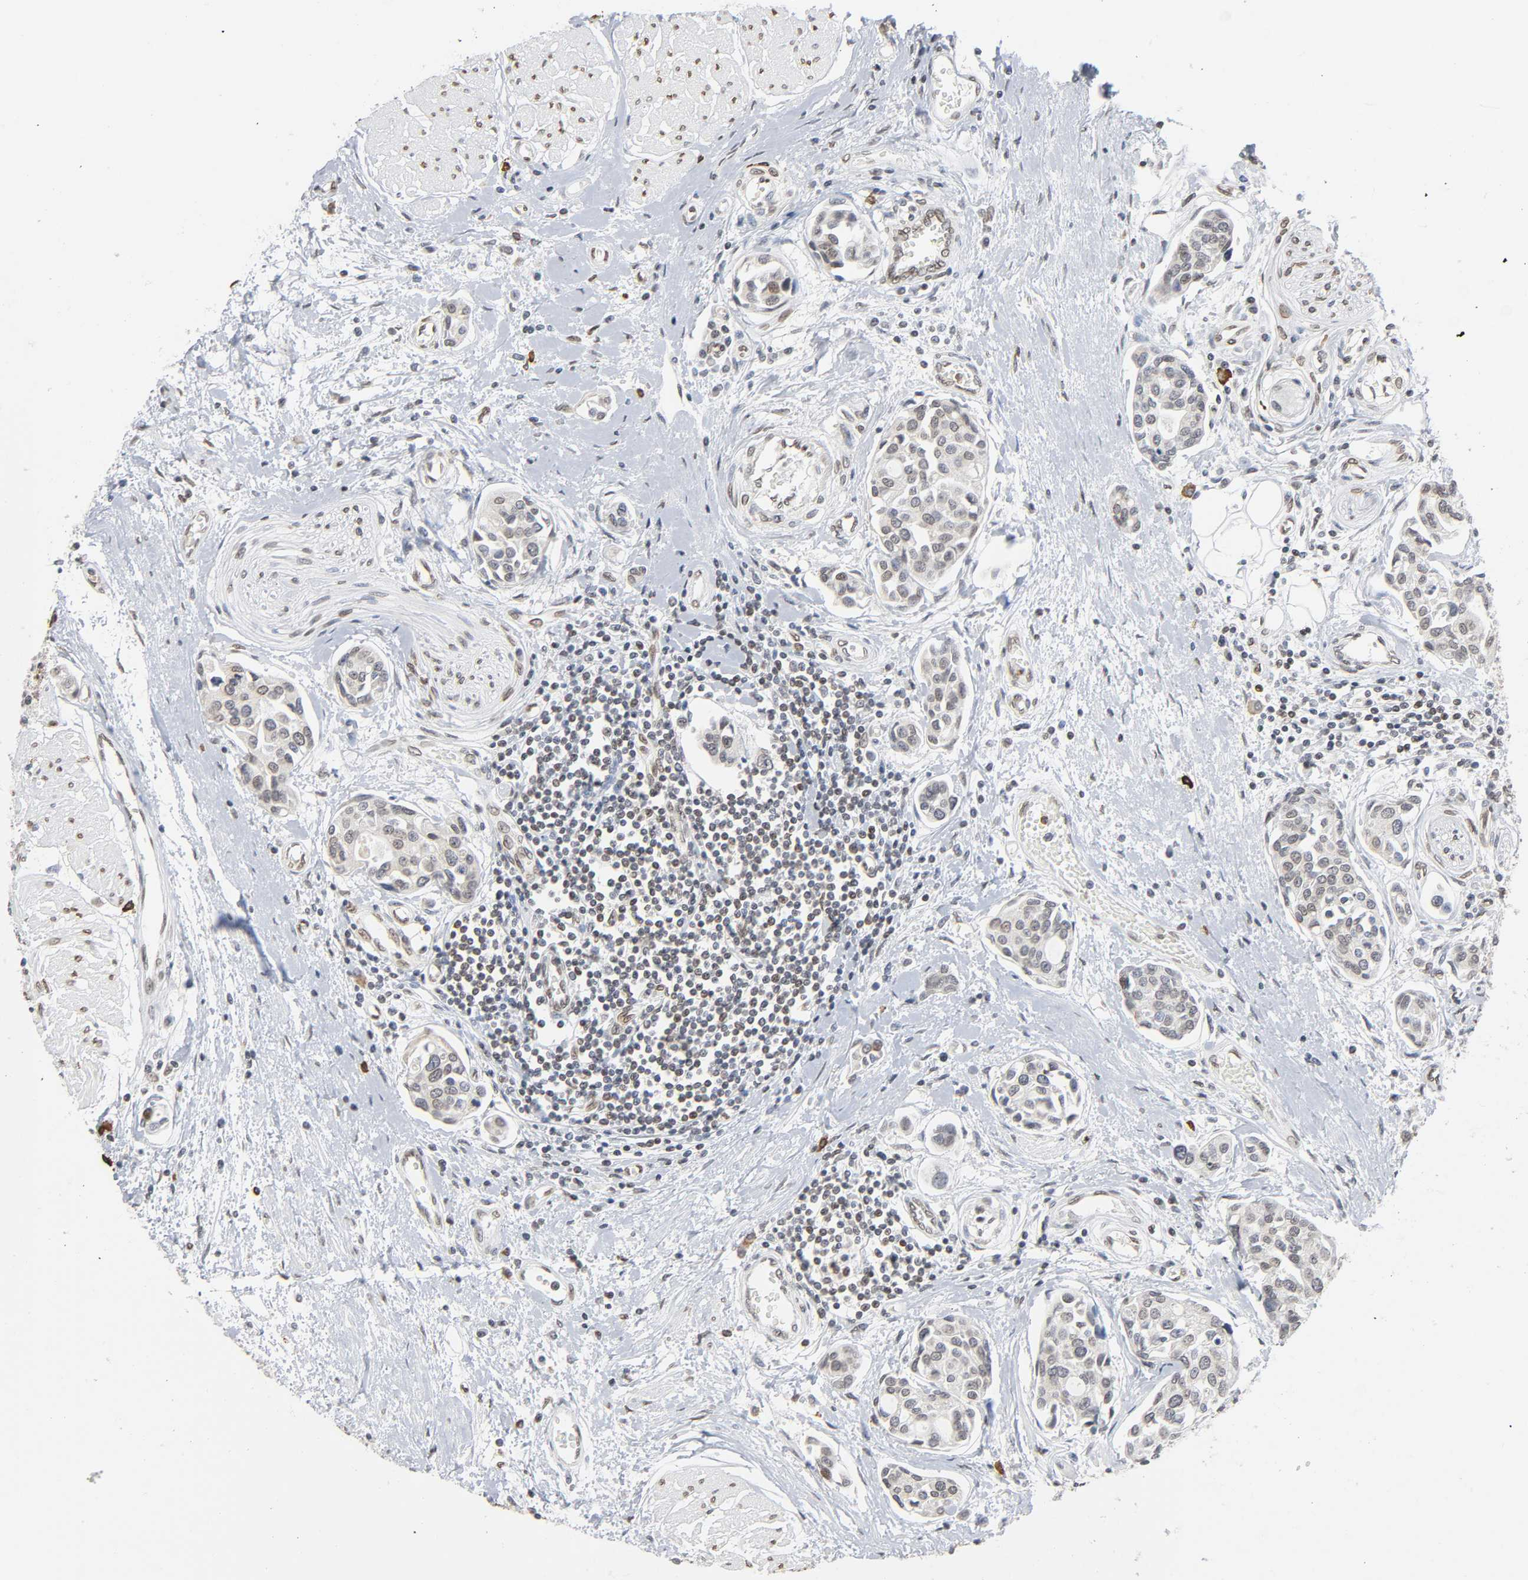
{"staining": {"intensity": "negative", "quantity": "none", "location": "none"}, "tissue": "urothelial cancer", "cell_type": "Tumor cells", "image_type": "cancer", "snomed": [{"axis": "morphology", "description": "Urothelial carcinoma, High grade"}, {"axis": "topography", "description": "Urinary bladder"}], "caption": "Tumor cells are negative for brown protein staining in urothelial carcinoma (high-grade).", "gene": "SUMO1", "patient": {"sex": "male", "age": 78}}